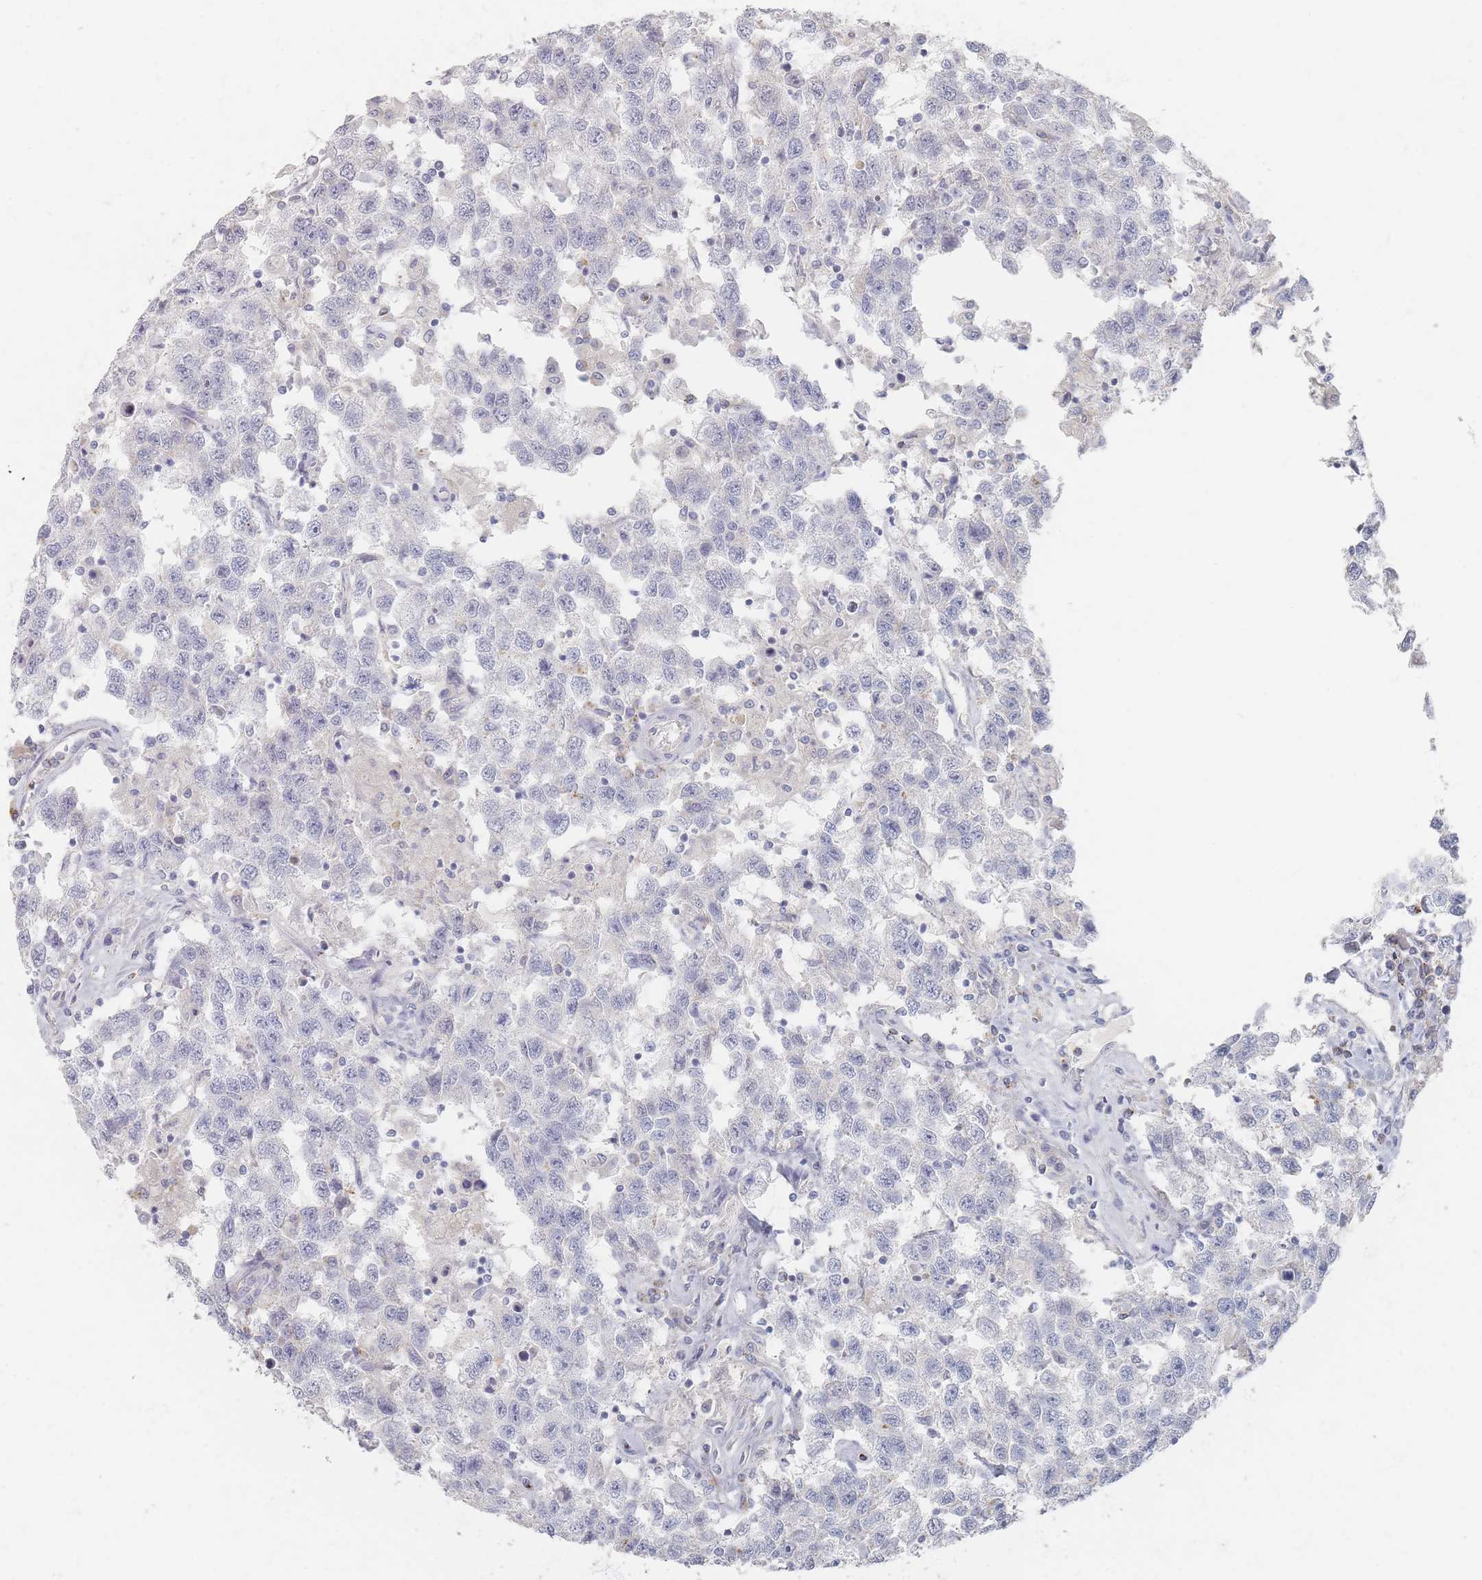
{"staining": {"intensity": "negative", "quantity": "none", "location": "none"}, "tissue": "testis cancer", "cell_type": "Tumor cells", "image_type": "cancer", "snomed": [{"axis": "morphology", "description": "Seminoma, NOS"}, {"axis": "topography", "description": "Testis"}], "caption": "Histopathology image shows no protein expression in tumor cells of testis seminoma tissue.", "gene": "SLC2A11", "patient": {"sex": "male", "age": 41}}